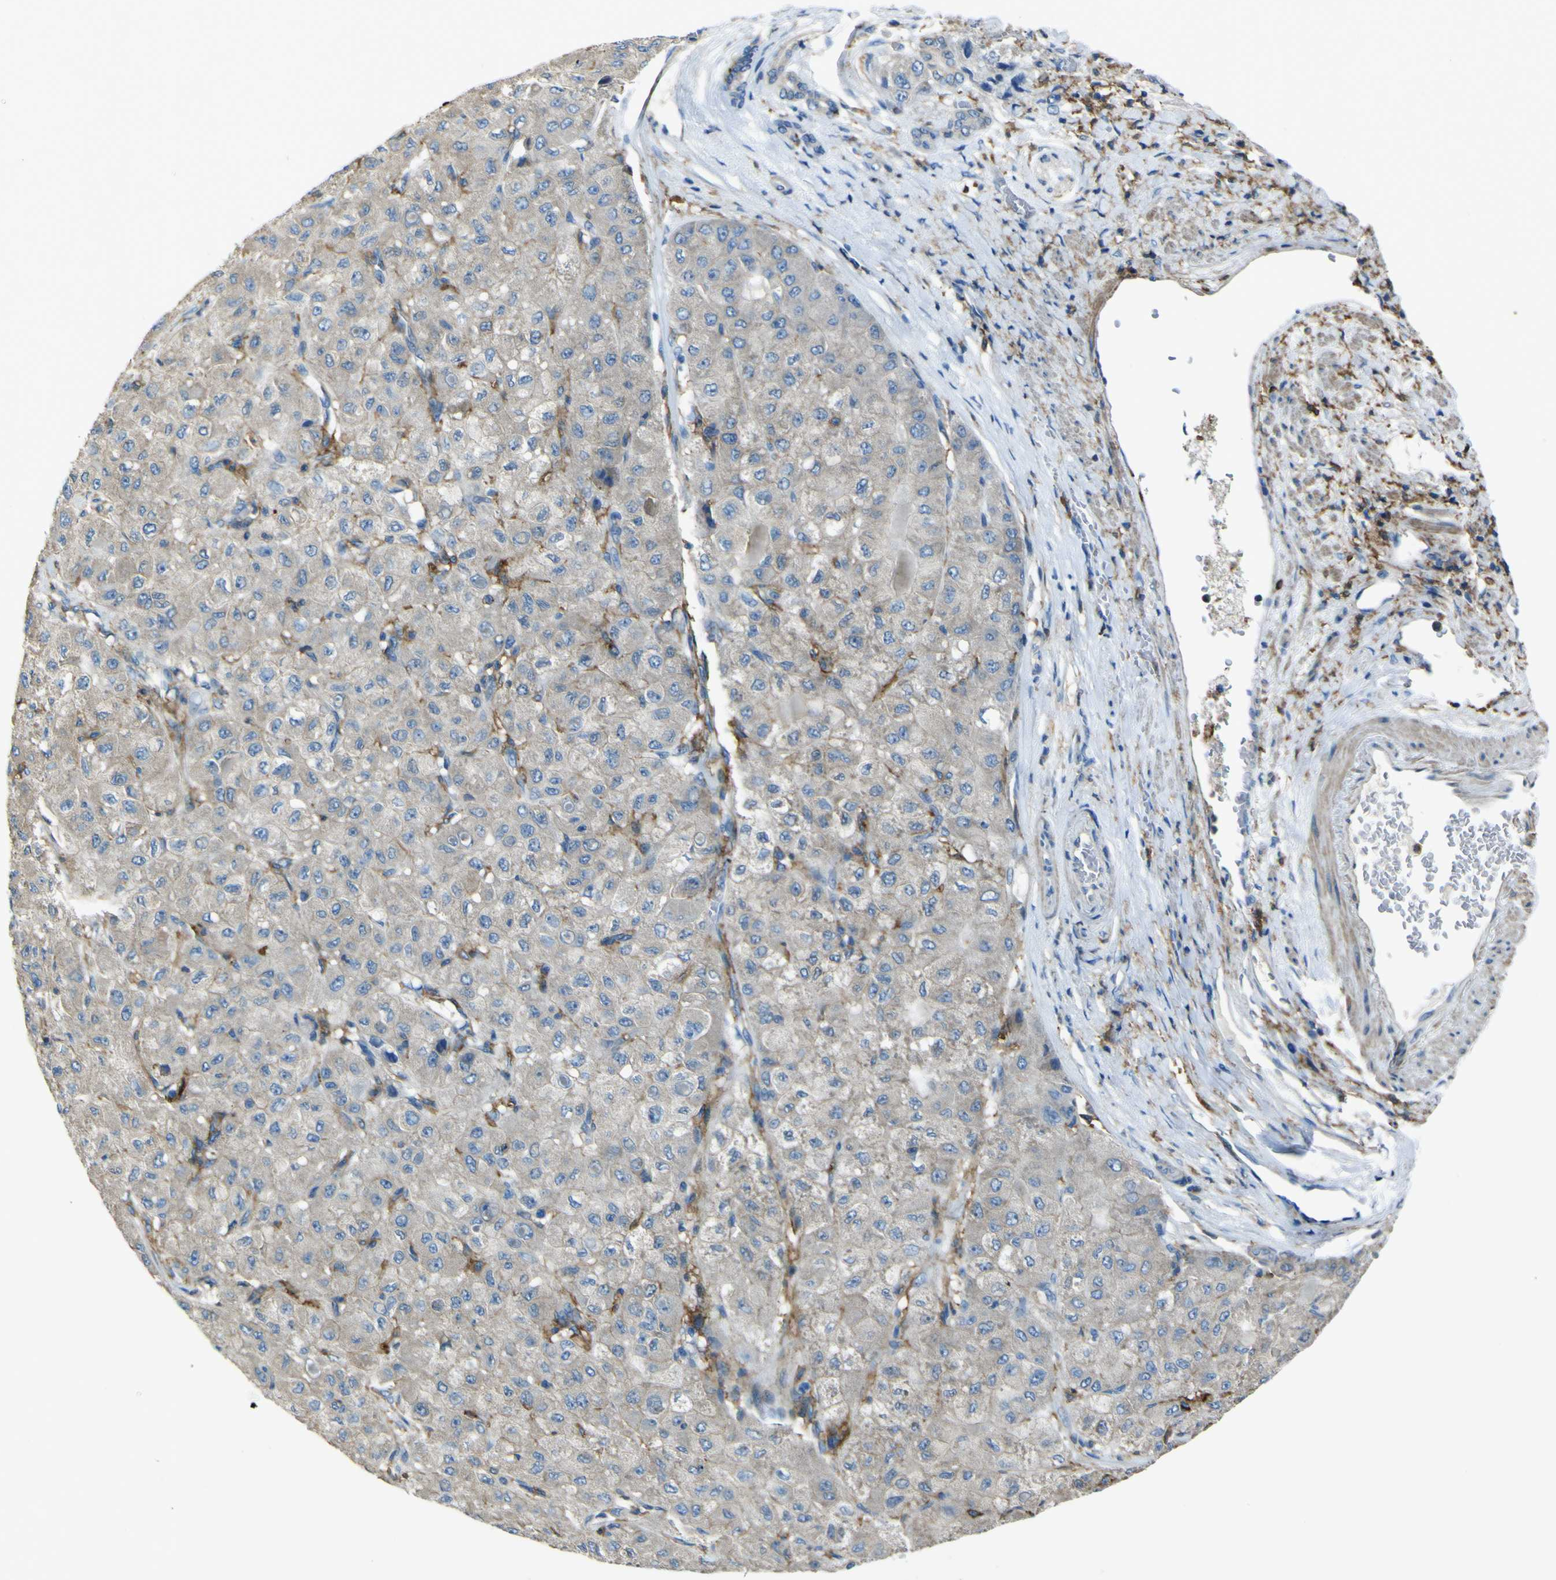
{"staining": {"intensity": "negative", "quantity": "none", "location": "none"}, "tissue": "liver cancer", "cell_type": "Tumor cells", "image_type": "cancer", "snomed": [{"axis": "morphology", "description": "Carcinoma, Hepatocellular, NOS"}, {"axis": "topography", "description": "Liver"}], "caption": "Liver cancer was stained to show a protein in brown. There is no significant positivity in tumor cells.", "gene": "LAIR1", "patient": {"sex": "male", "age": 80}}